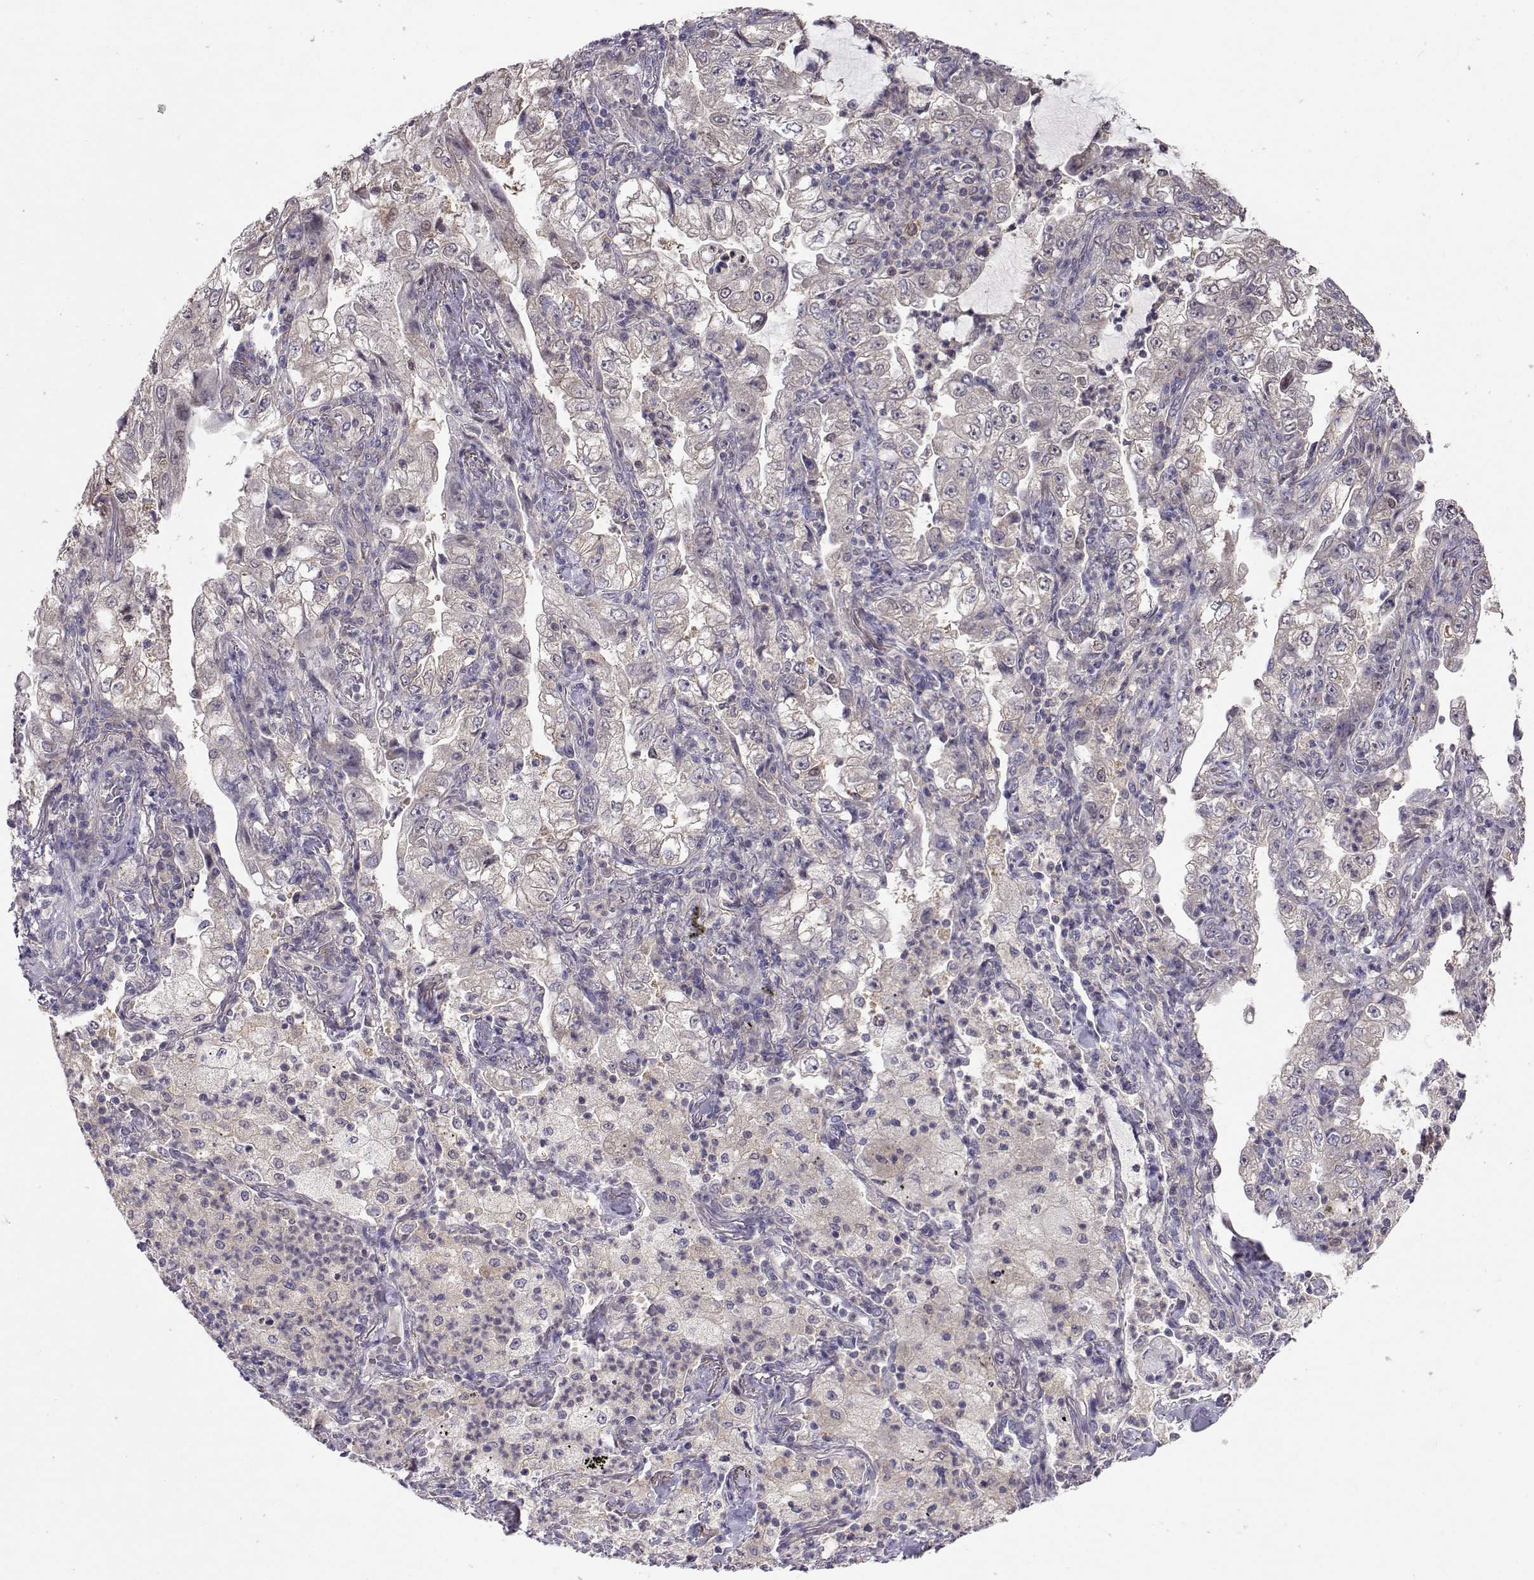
{"staining": {"intensity": "negative", "quantity": "none", "location": "none"}, "tissue": "lung cancer", "cell_type": "Tumor cells", "image_type": "cancer", "snomed": [{"axis": "morphology", "description": "Adenocarcinoma, NOS"}, {"axis": "topography", "description": "Lung"}], "caption": "Immunohistochemical staining of adenocarcinoma (lung) reveals no significant staining in tumor cells. (Brightfield microscopy of DAB IHC at high magnification).", "gene": "NCAM2", "patient": {"sex": "female", "age": 73}}